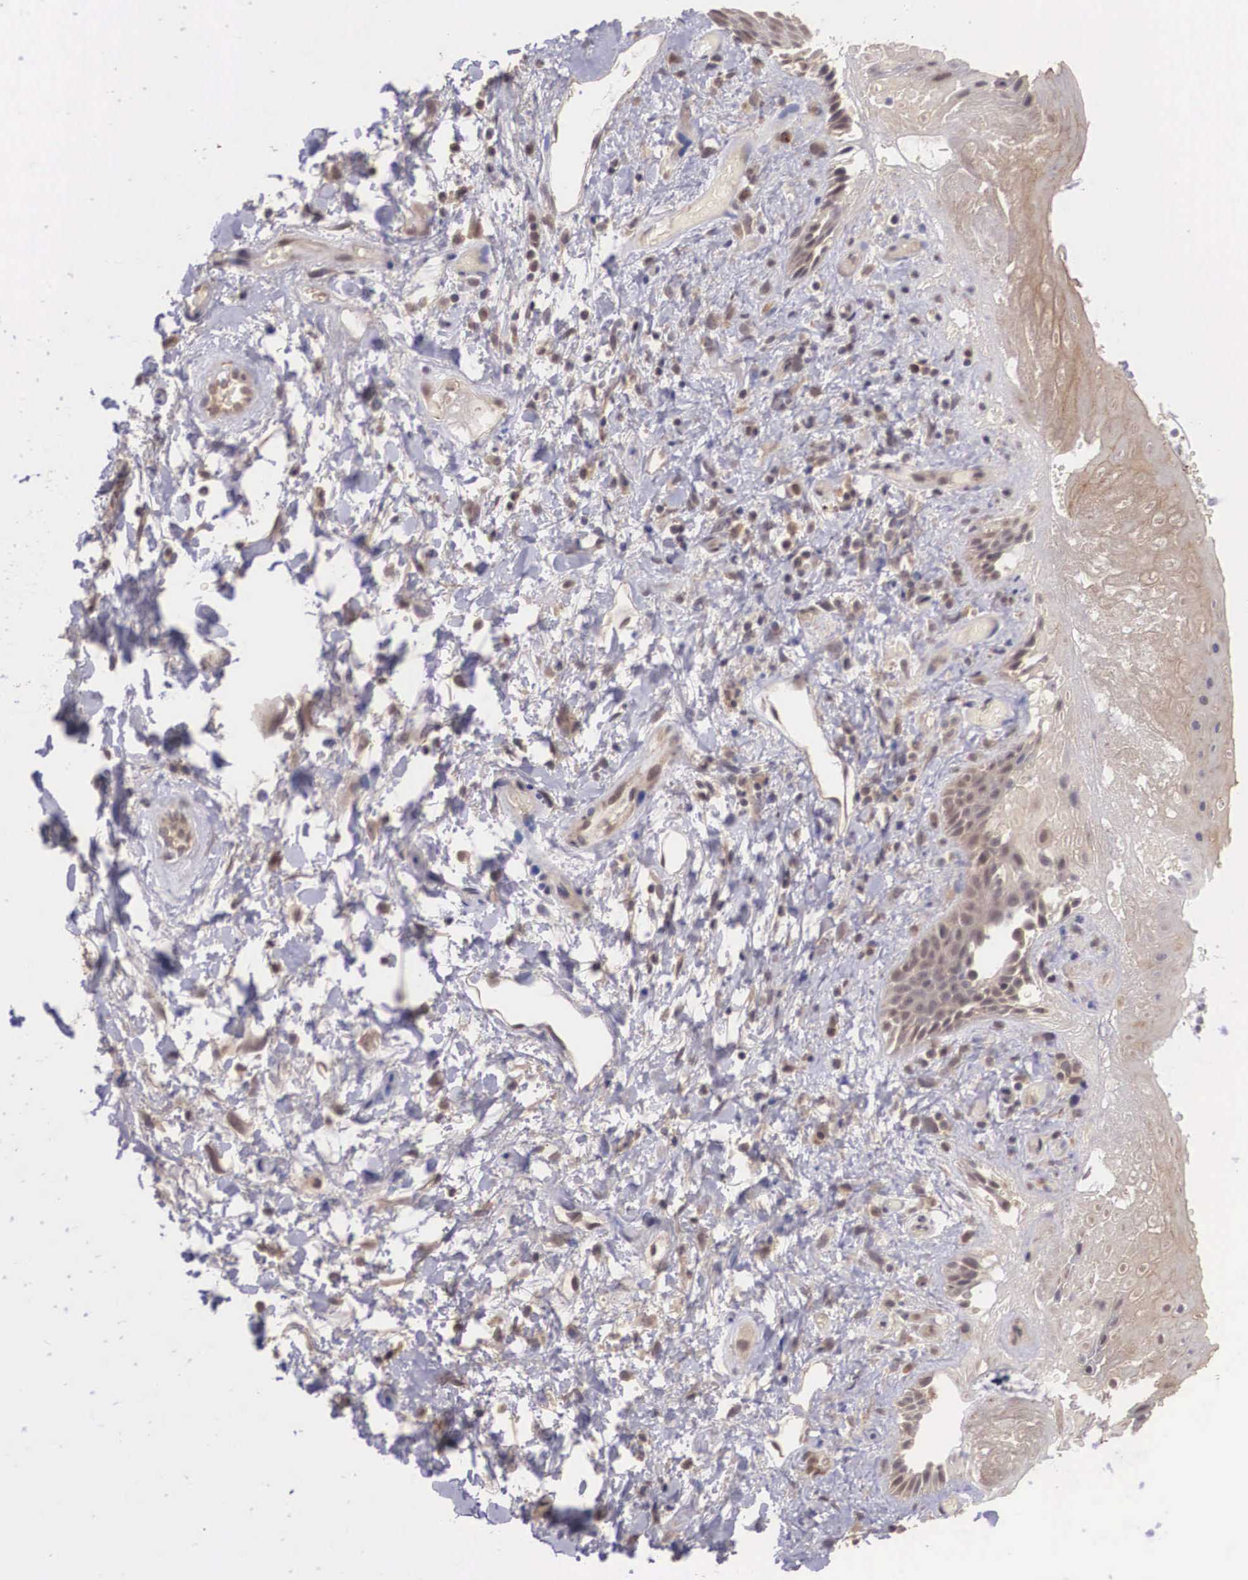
{"staining": {"intensity": "moderate", "quantity": ">75%", "location": "cytoplasmic/membranous"}, "tissue": "skin", "cell_type": "Epidermal cells", "image_type": "normal", "snomed": [{"axis": "morphology", "description": "Normal tissue, NOS"}, {"axis": "topography", "description": "Anal"}], "caption": "Moderate cytoplasmic/membranous staining is identified in approximately >75% of epidermal cells in benign skin. The protein of interest is shown in brown color, while the nuclei are stained blue.", "gene": "VASH1", "patient": {"sex": "male", "age": 78}}